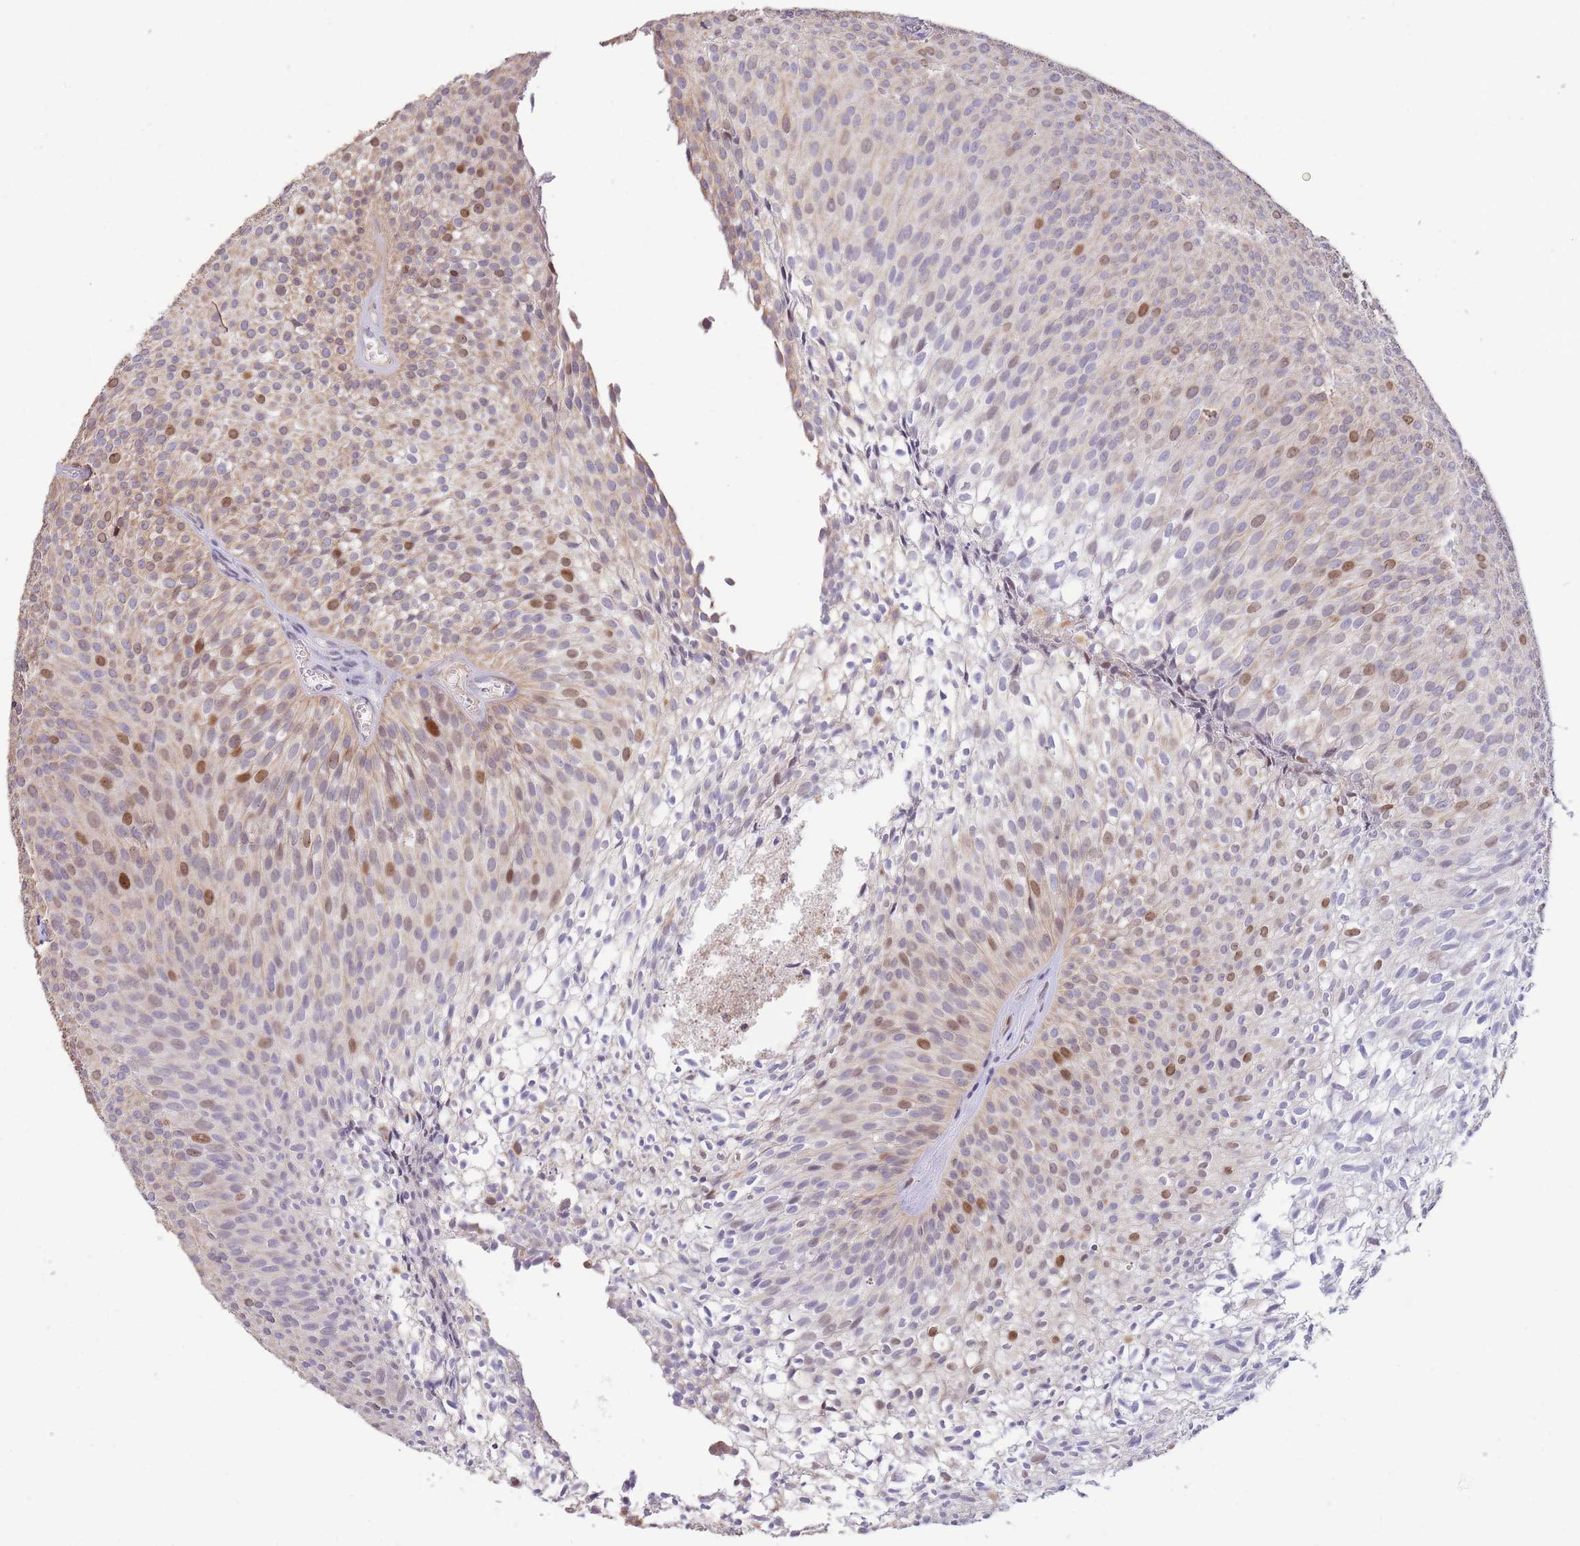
{"staining": {"intensity": "moderate", "quantity": "<25%", "location": "nuclear"}, "tissue": "urothelial cancer", "cell_type": "Tumor cells", "image_type": "cancer", "snomed": [{"axis": "morphology", "description": "Urothelial carcinoma, Low grade"}, {"axis": "topography", "description": "Urinary bladder"}], "caption": "Immunohistochemistry photomicrograph of neoplastic tissue: human urothelial carcinoma (low-grade) stained using IHC reveals low levels of moderate protein expression localized specifically in the nuclear of tumor cells, appearing as a nuclear brown color.", "gene": "RGS14", "patient": {"sex": "male", "age": 91}}